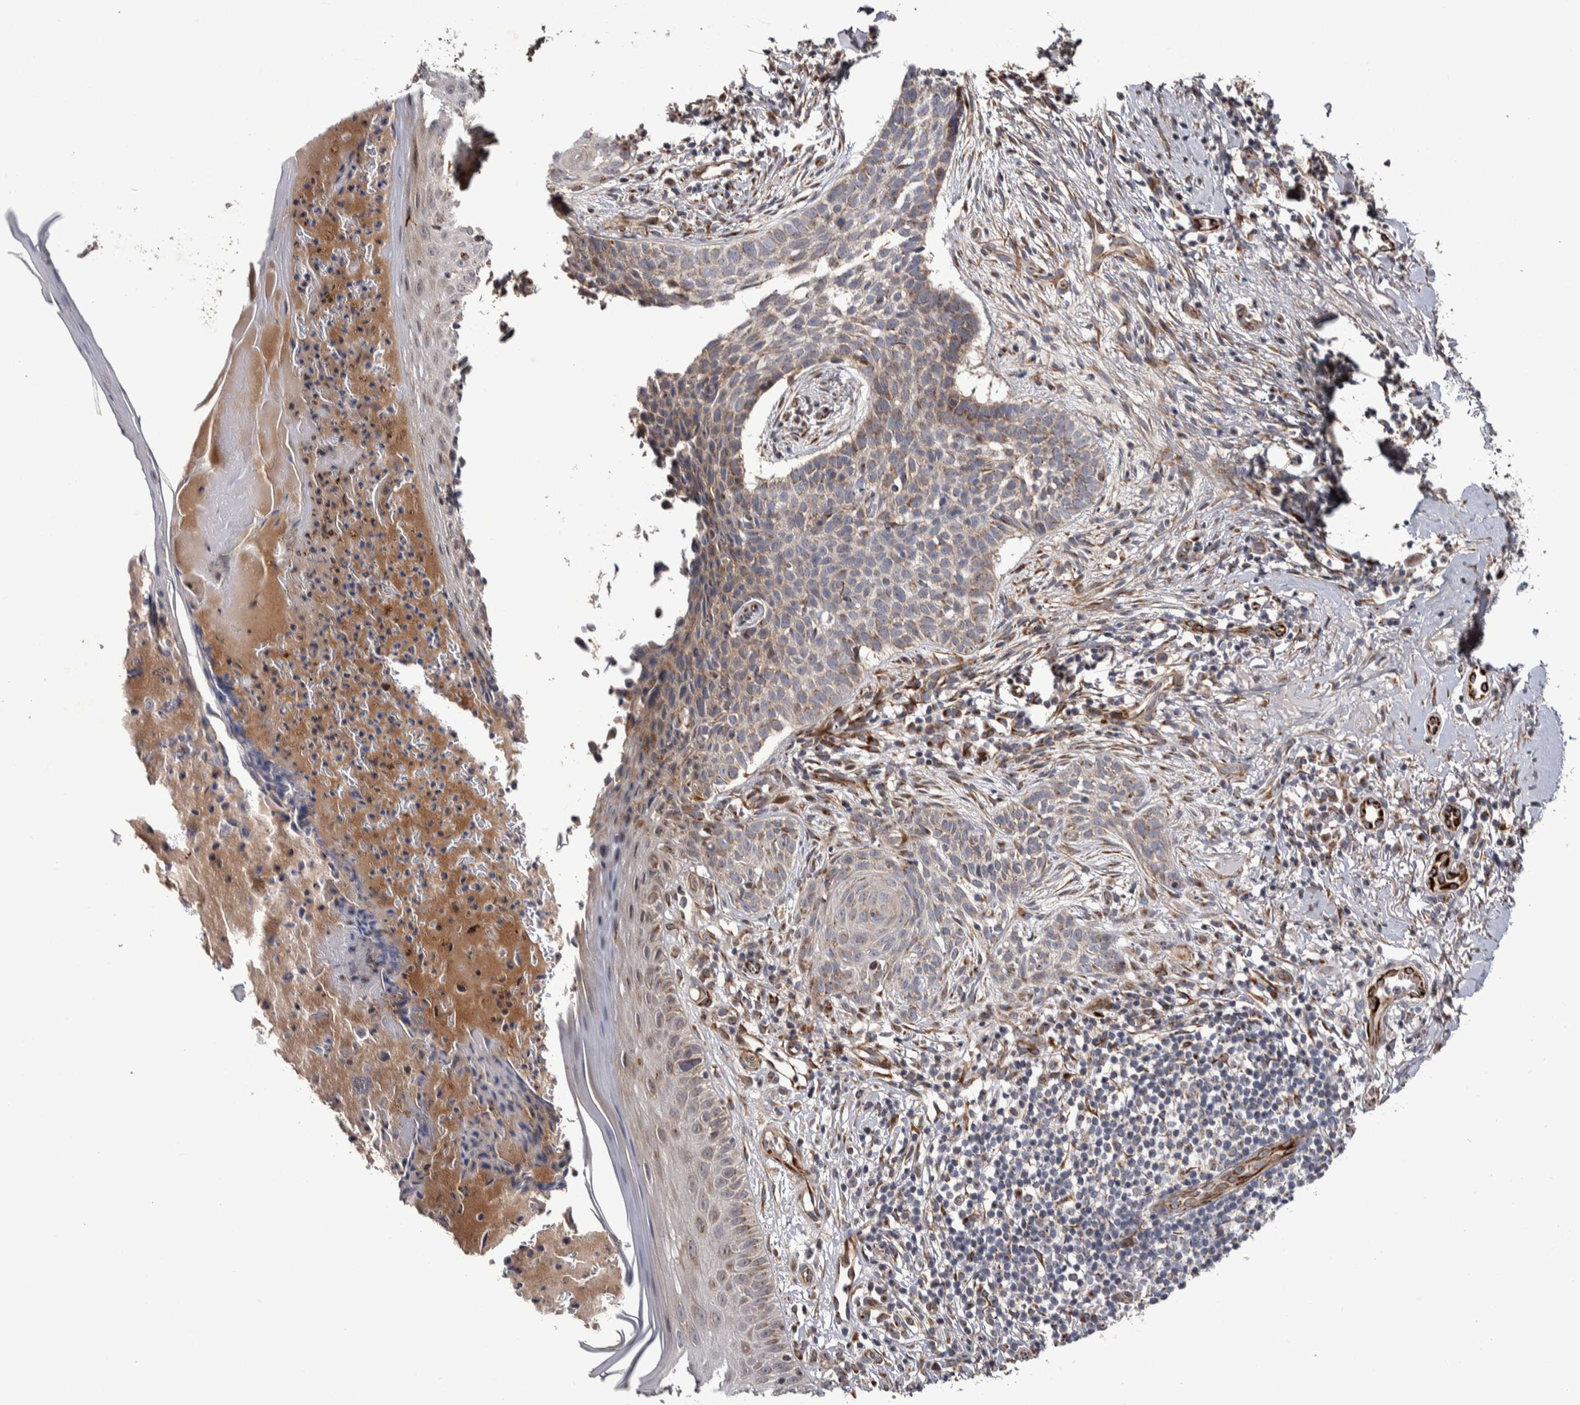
{"staining": {"intensity": "weak", "quantity": "<25%", "location": "cytoplasmic/membranous"}, "tissue": "skin cancer", "cell_type": "Tumor cells", "image_type": "cancer", "snomed": [{"axis": "morphology", "description": "Normal tissue, NOS"}, {"axis": "morphology", "description": "Basal cell carcinoma"}, {"axis": "topography", "description": "Skin"}], "caption": "Immunohistochemistry (IHC) micrograph of basal cell carcinoma (skin) stained for a protein (brown), which reveals no staining in tumor cells.", "gene": "CANT1", "patient": {"sex": "male", "age": 67}}